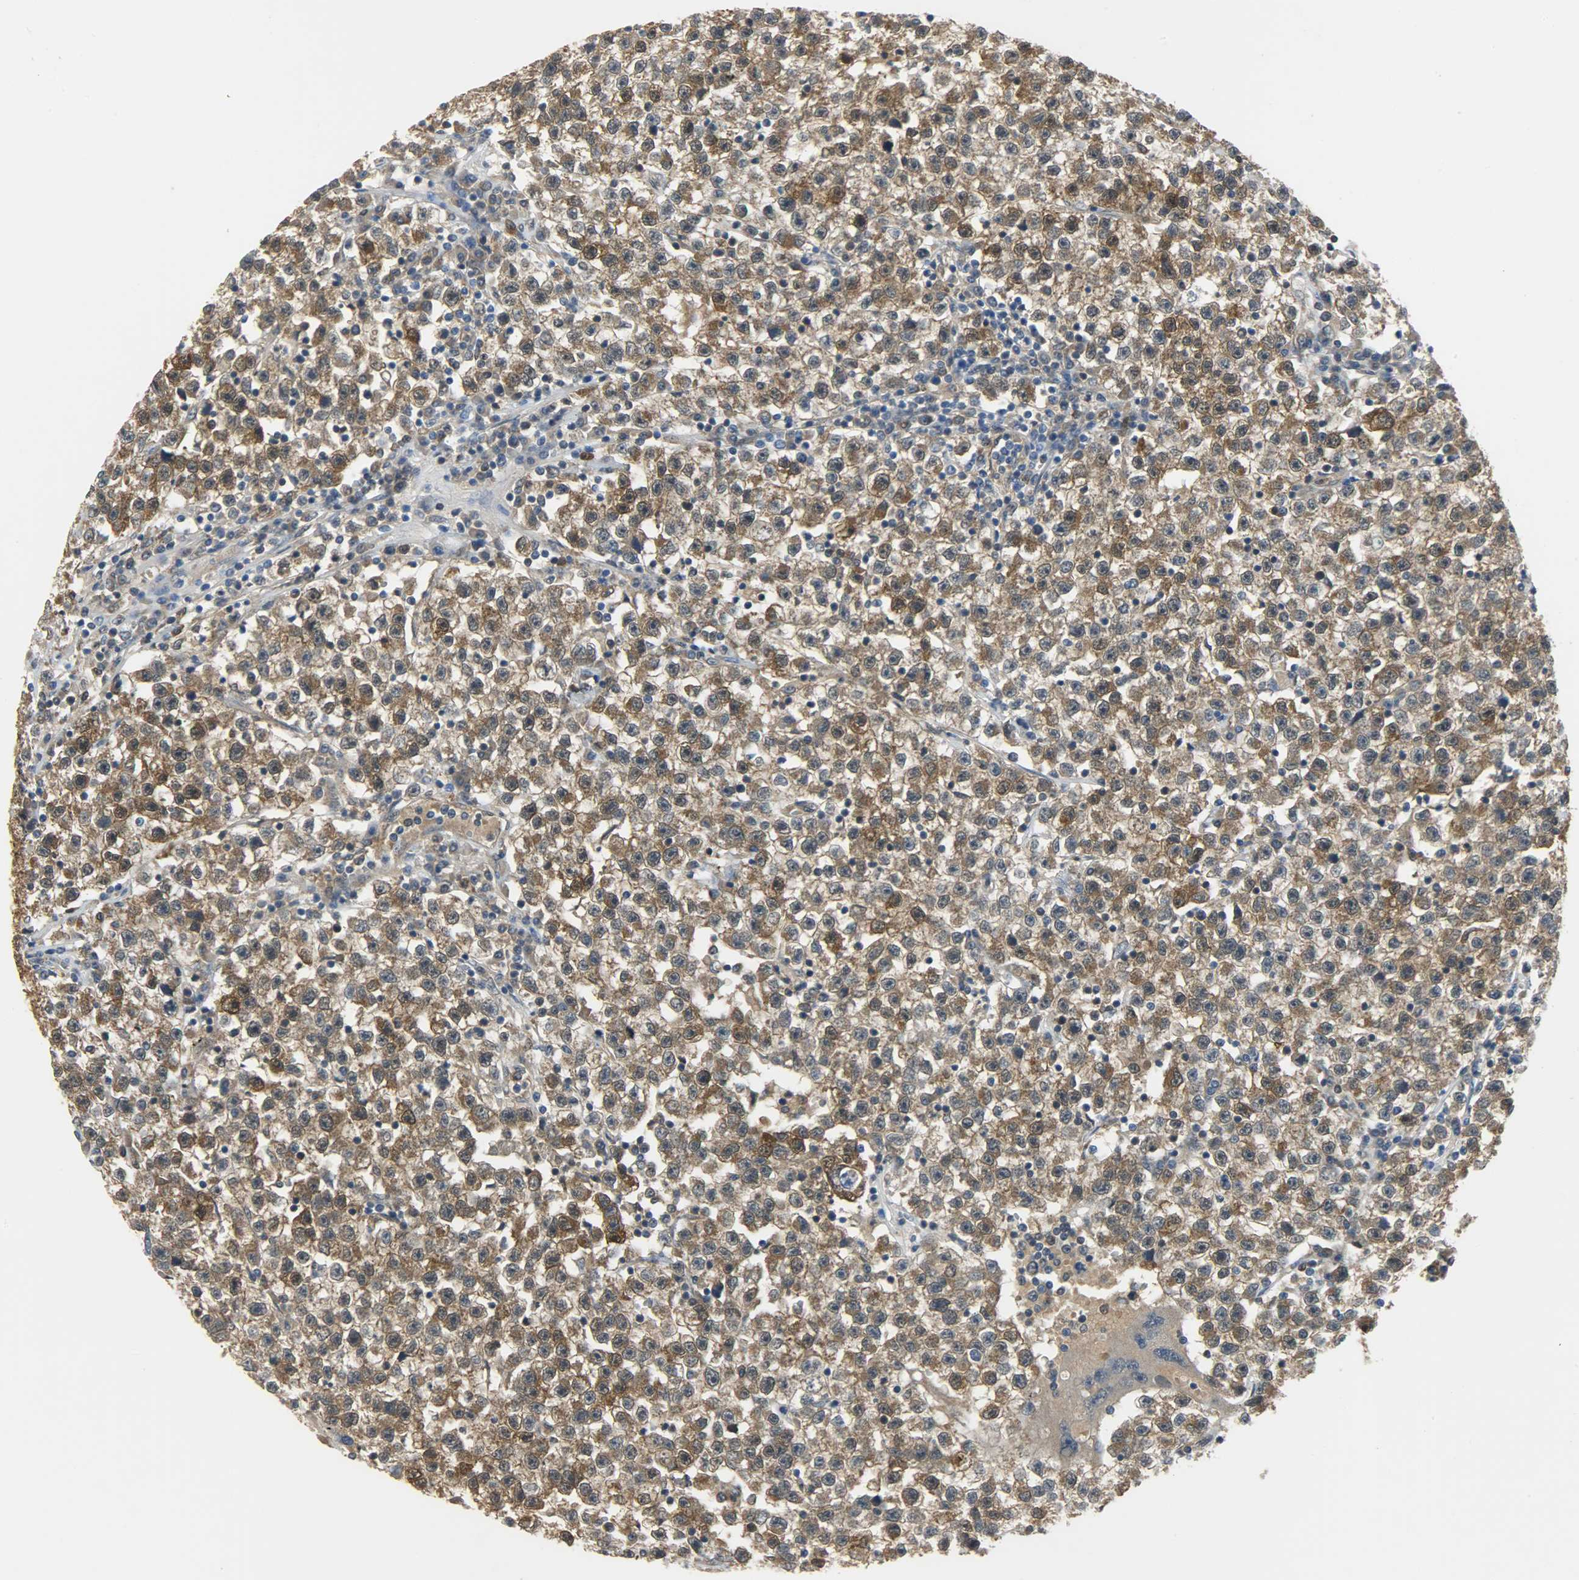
{"staining": {"intensity": "strong", "quantity": ">75%", "location": "cytoplasmic/membranous,nuclear"}, "tissue": "testis cancer", "cell_type": "Tumor cells", "image_type": "cancer", "snomed": [{"axis": "morphology", "description": "Seminoma, NOS"}, {"axis": "topography", "description": "Testis"}], "caption": "Seminoma (testis) tissue reveals strong cytoplasmic/membranous and nuclear positivity in approximately >75% of tumor cells", "gene": "EIF4EBP1", "patient": {"sex": "male", "age": 22}}